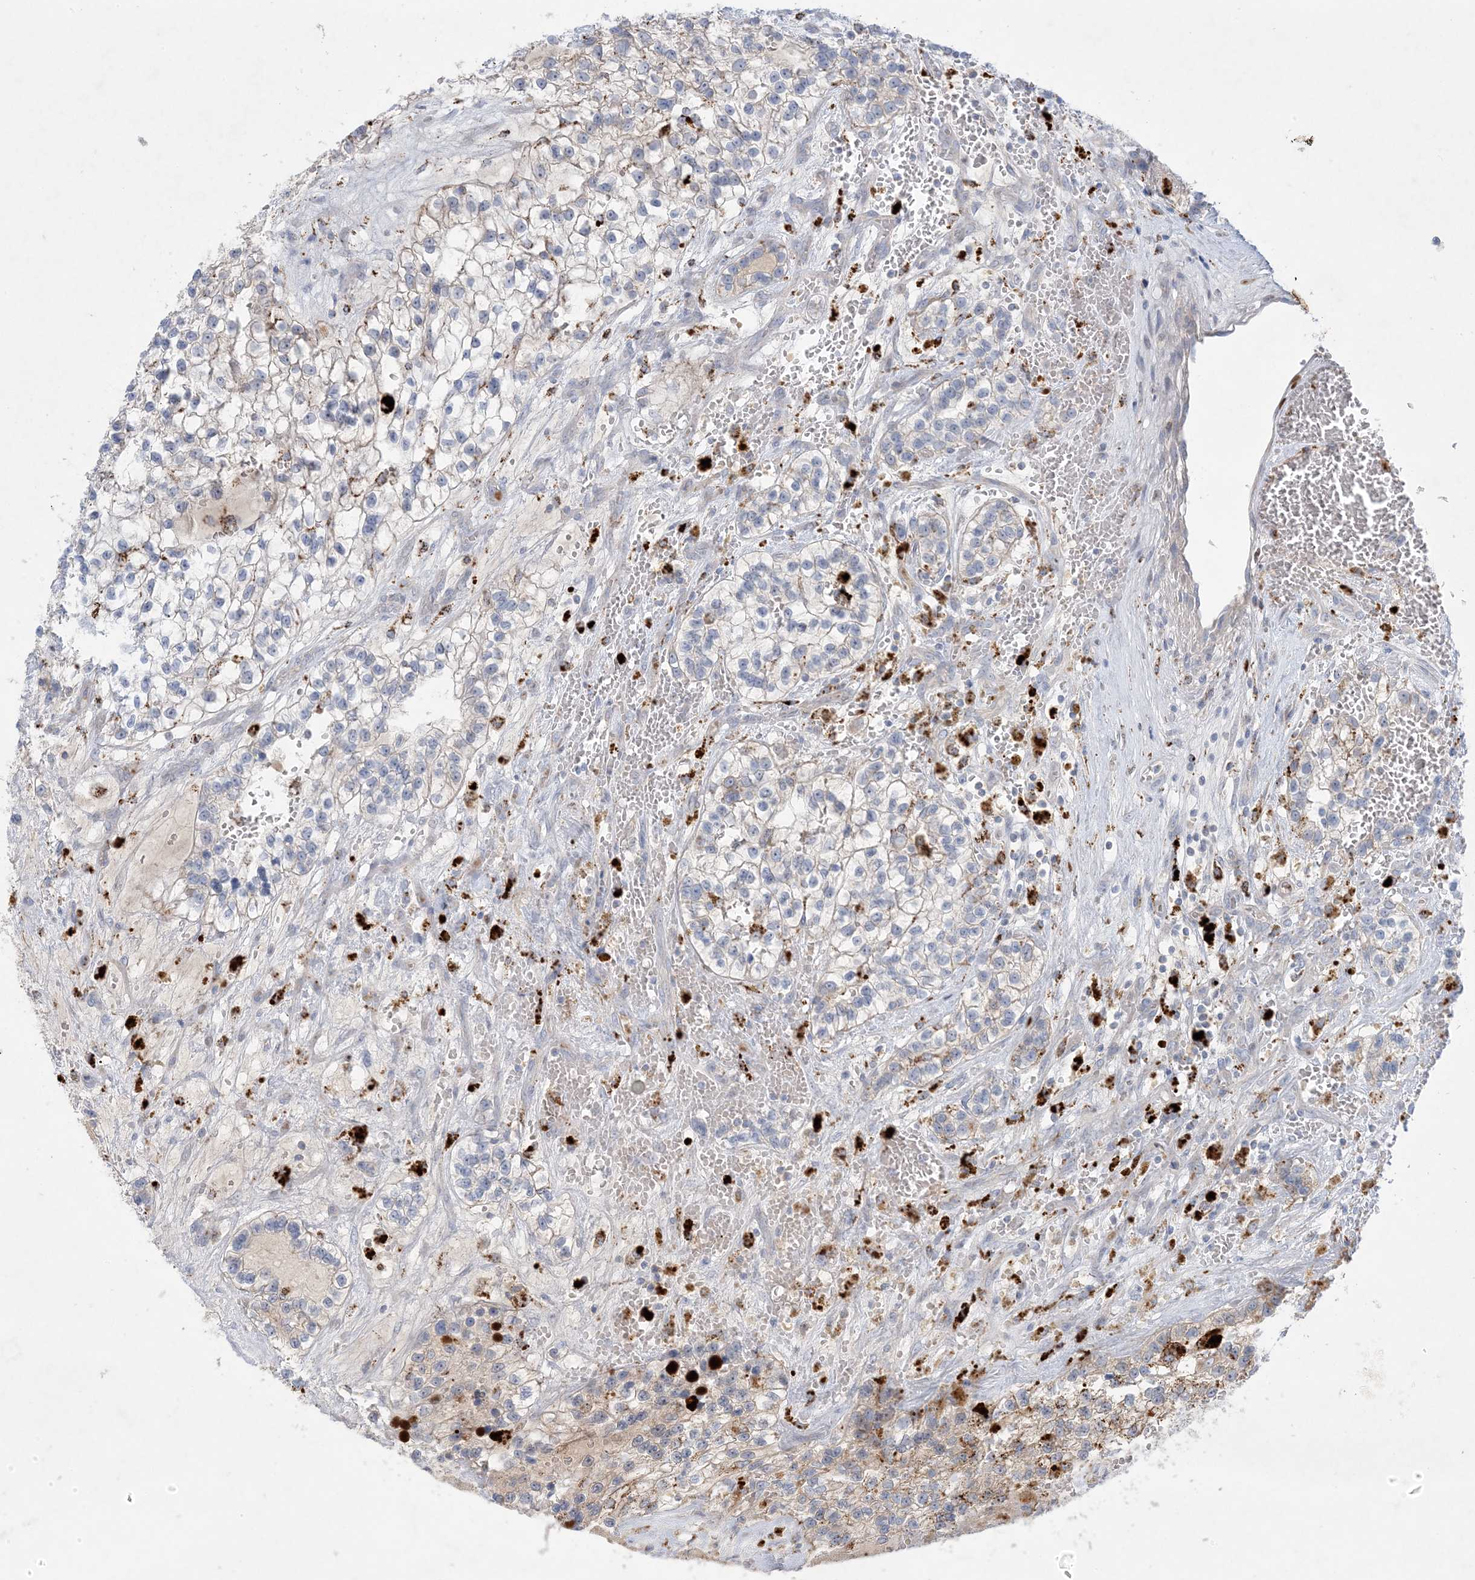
{"staining": {"intensity": "negative", "quantity": "none", "location": "none"}, "tissue": "renal cancer", "cell_type": "Tumor cells", "image_type": "cancer", "snomed": [{"axis": "morphology", "description": "Adenocarcinoma, NOS"}, {"axis": "topography", "description": "Kidney"}], "caption": "DAB (3,3'-diaminobenzidine) immunohistochemical staining of renal cancer displays no significant staining in tumor cells.", "gene": "KCTD6", "patient": {"sex": "female", "age": 57}}